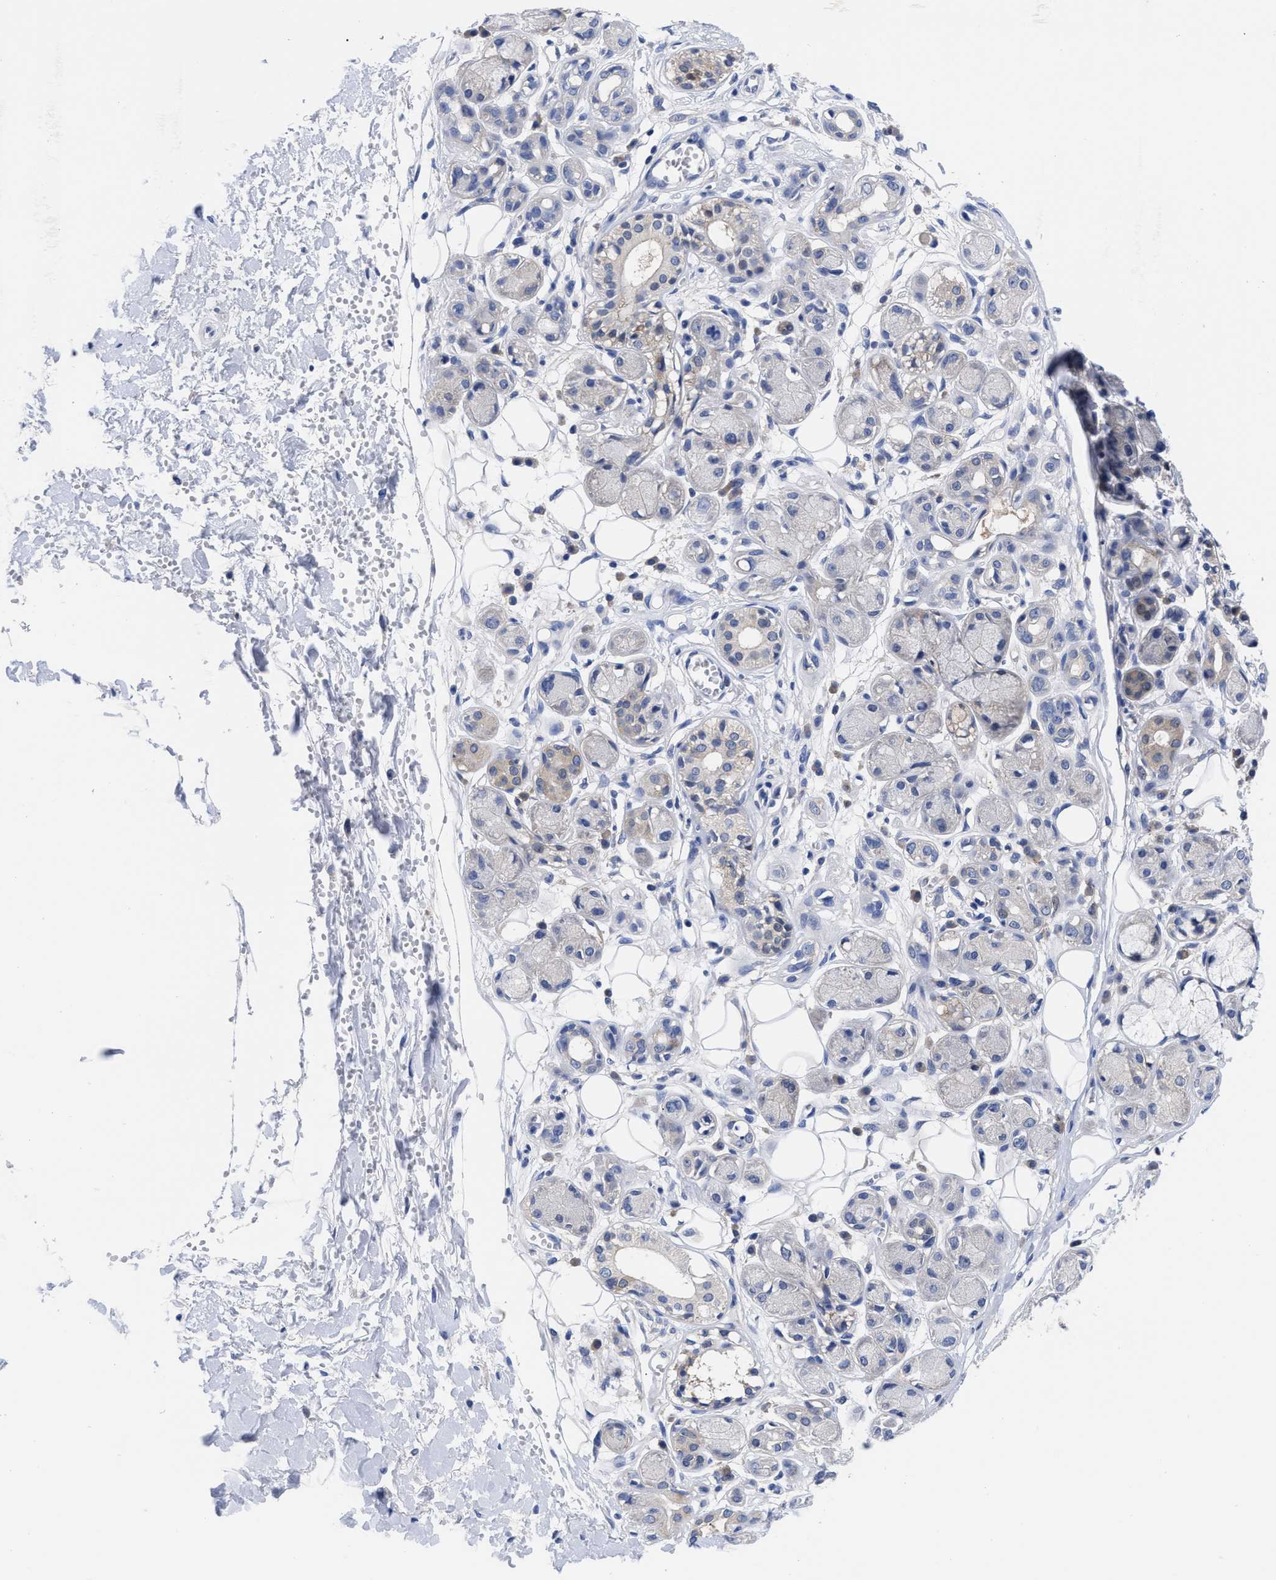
{"staining": {"intensity": "negative", "quantity": "none", "location": "none"}, "tissue": "adipose tissue", "cell_type": "Adipocytes", "image_type": "normal", "snomed": [{"axis": "morphology", "description": "Normal tissue, NOS"}, {"axis": "morphology", "description": "Inflammation, NOS"}, {"axis": "topography", "description": "Salivary gland"}, {"axis": "topography", "description": "Peripheral nerve tissue"}], "caption": "Immunohistochemistry (IHC) of normal adipose tissue shows no positivity in adipocytes.", "gene": "RBKS", "patient": {"sex": "female", "age": 75}}